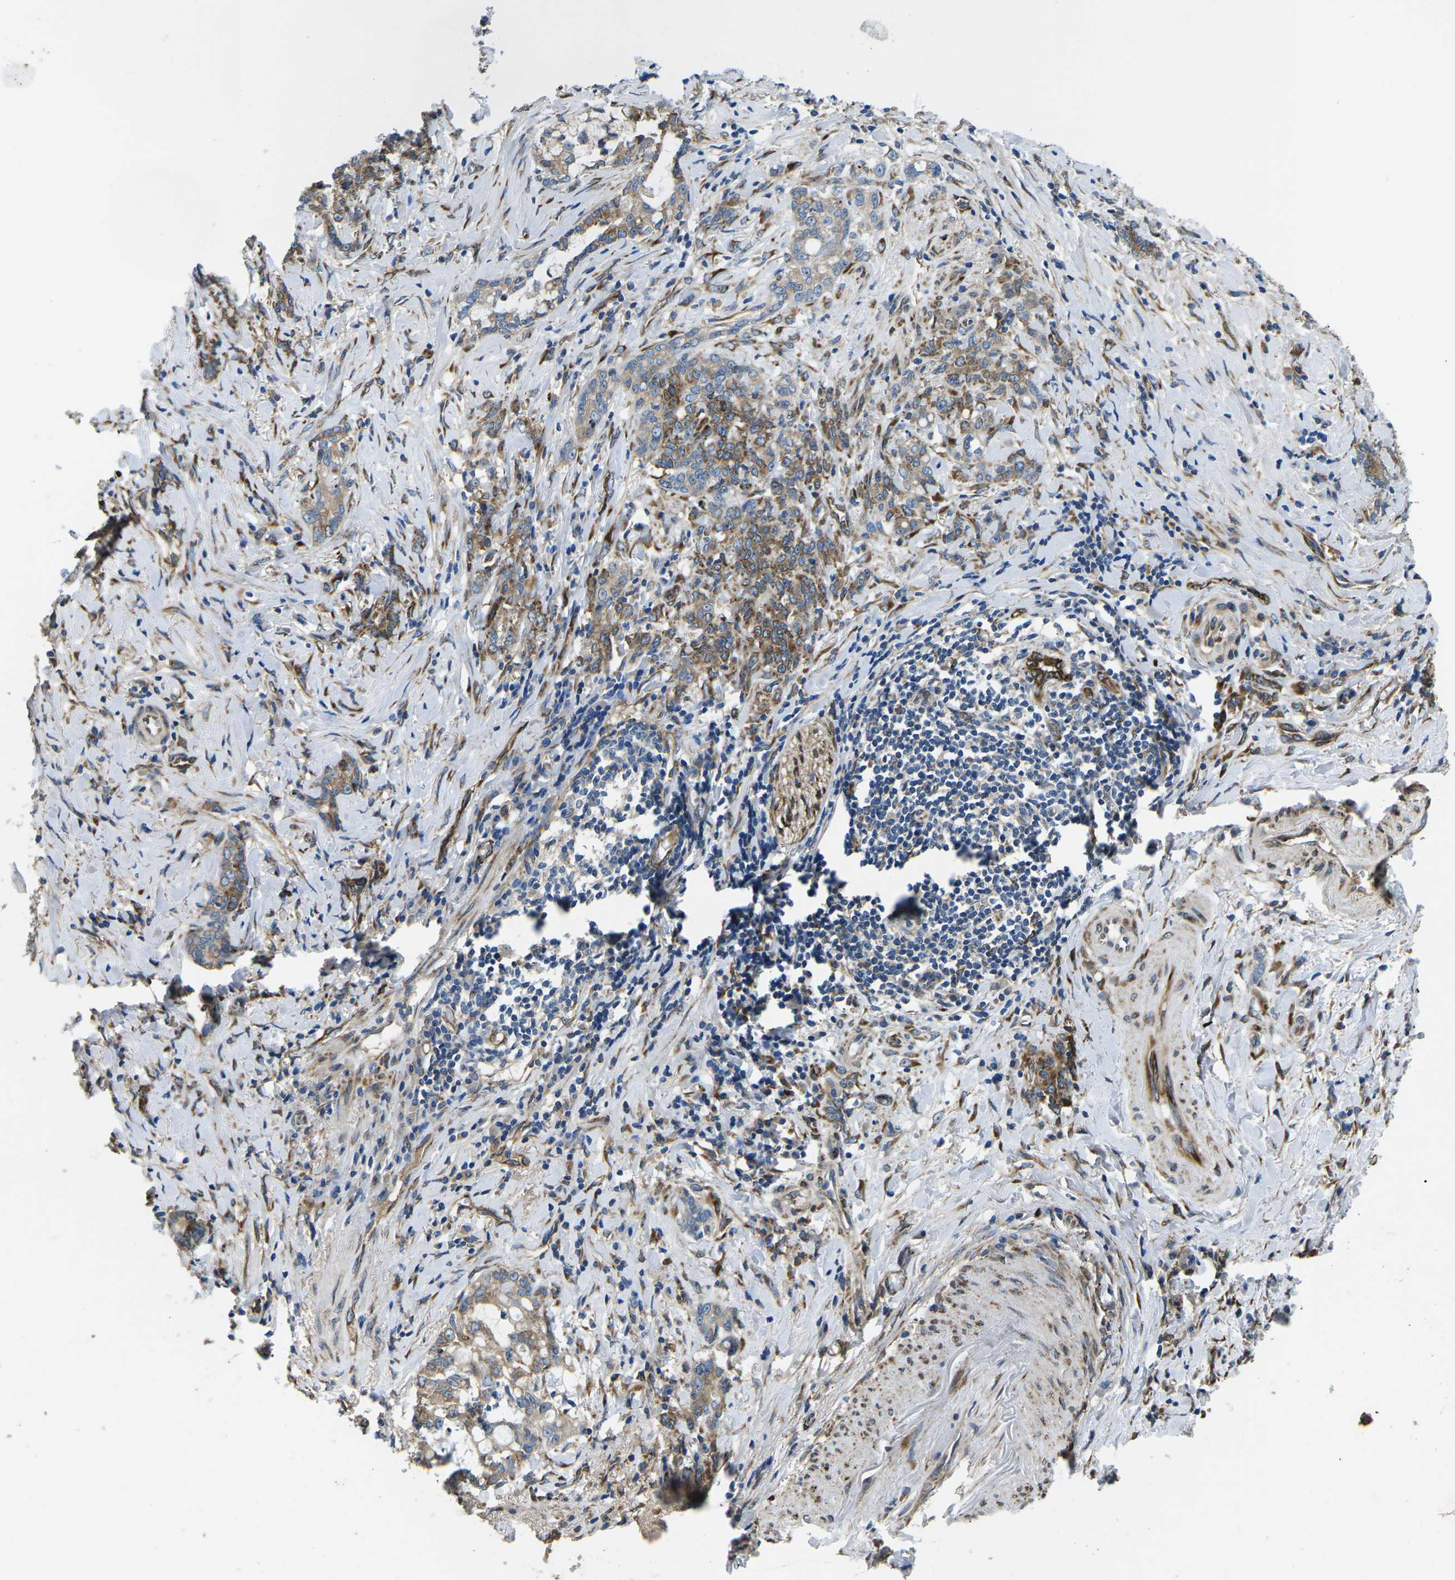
{"staining": {"intensity": "moderate", "quantity": "25%-75%", "location": "cytoplasmic/membranous"}, "tissue": "stomach cancer", "cell_type": "Tumor cells", "image_type": "cancer", "snomed": [{"axis": "morphology", "description": "Adenocarcinoma, NOS"}, {"axis": "topography", "description": "Stomach, lower"}], "caption": "Protein expression analysis of stomach cancer shows moderate cytoplasmic/membranous expression in about 25%-75% of tumor cells.", "gene": "PDZD8", "patient": {"sex": "male", "age": 88}}